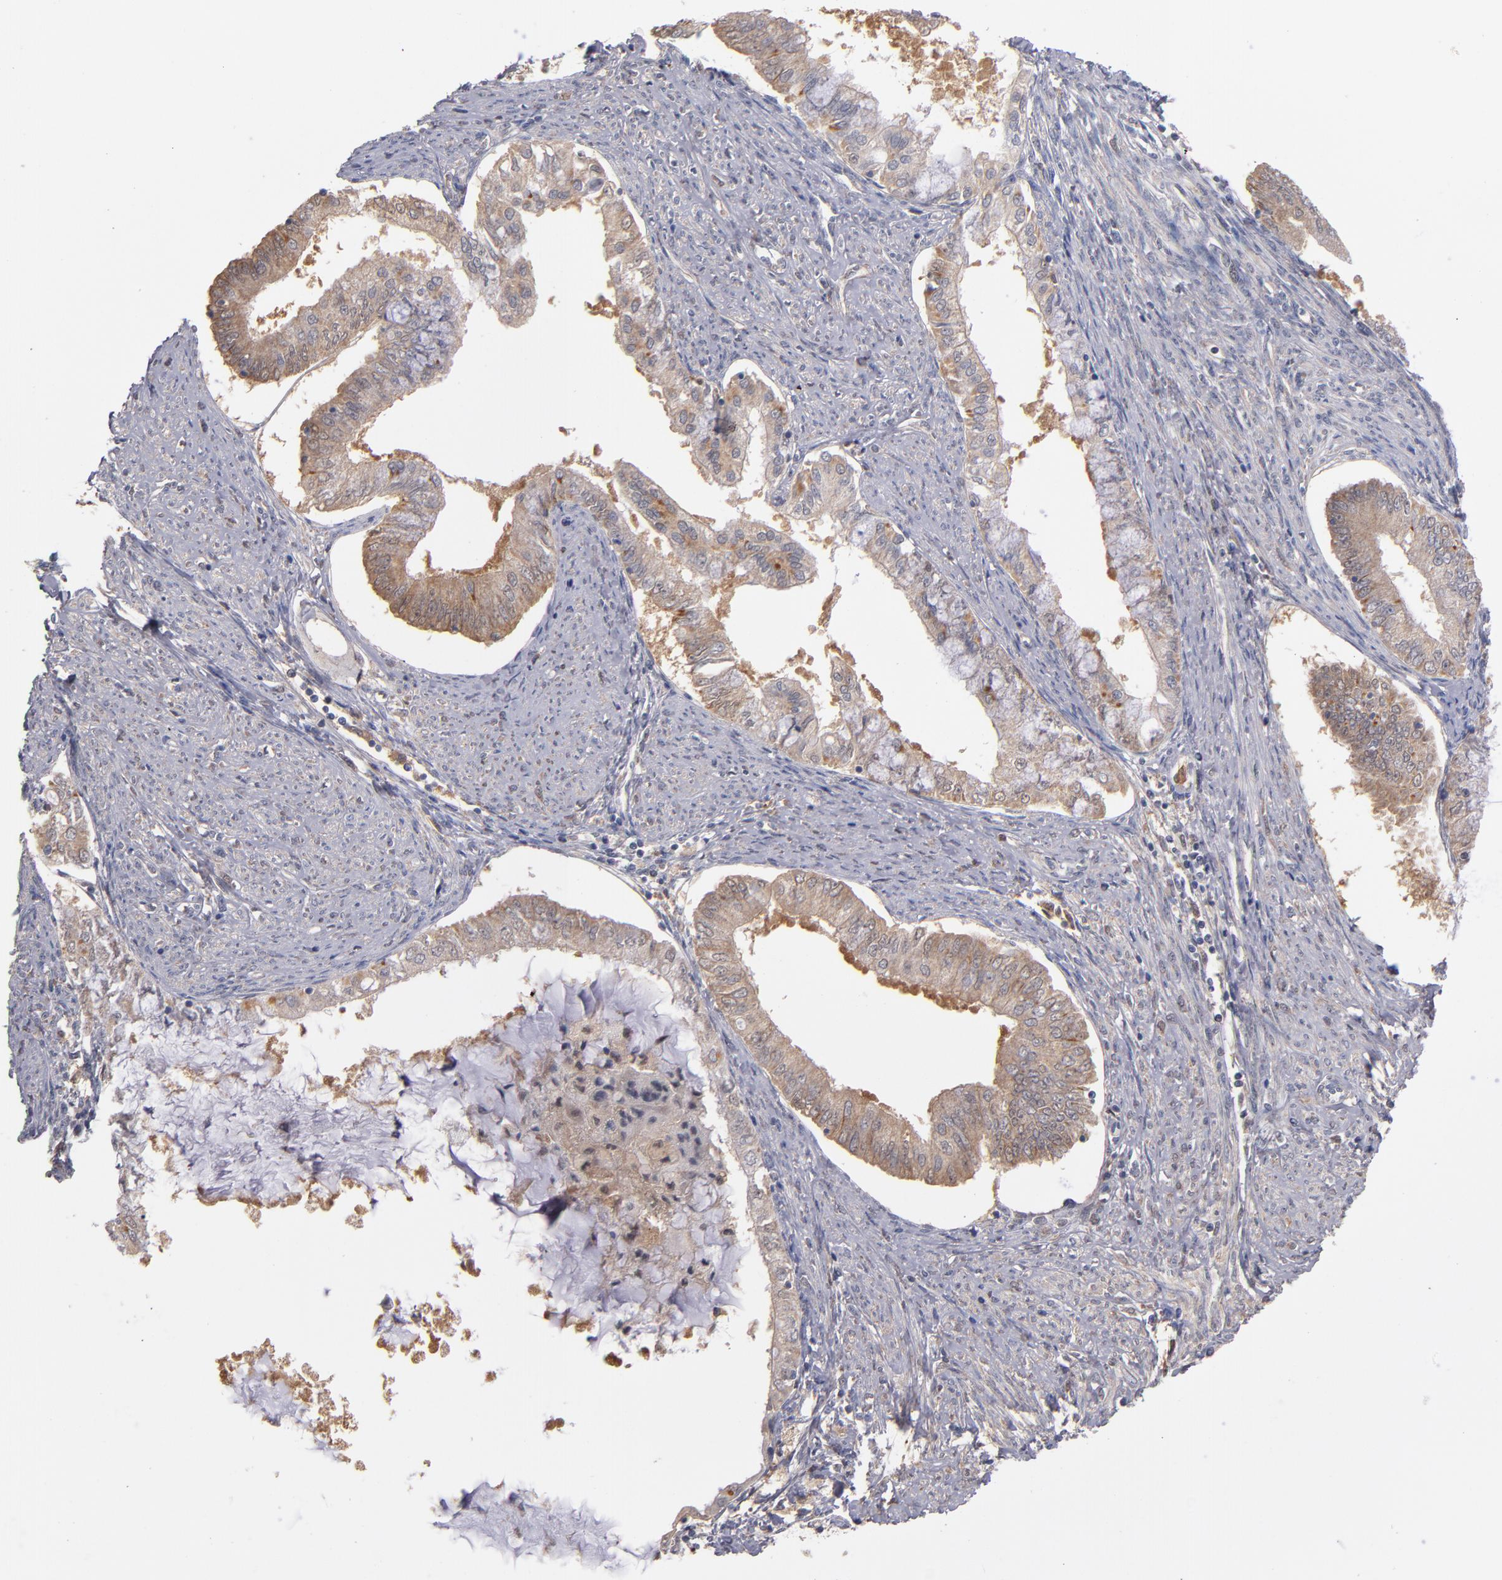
{"staining": {"intensity": "moderate", "quantity": ">75%", "location": "cytoplasmic/membranous"}, "tissue": "endometrial cancer", "cell_type": "Tumor cells", "image_type": "cancer", "snomed": [{"axis": "morphology", "description": "Adenocarcinoma, NOS"}, {"axis": "topography", "description": "Endometrium"}], "caption": "Protein expression analysis of human adenocarcinoma (endometrial) reveals moderate cytoplasmic/membranous expression in approximately >75% of tumor cells.", "gene": "GMFG", "patient": {"sex": "female", "age": 76}}